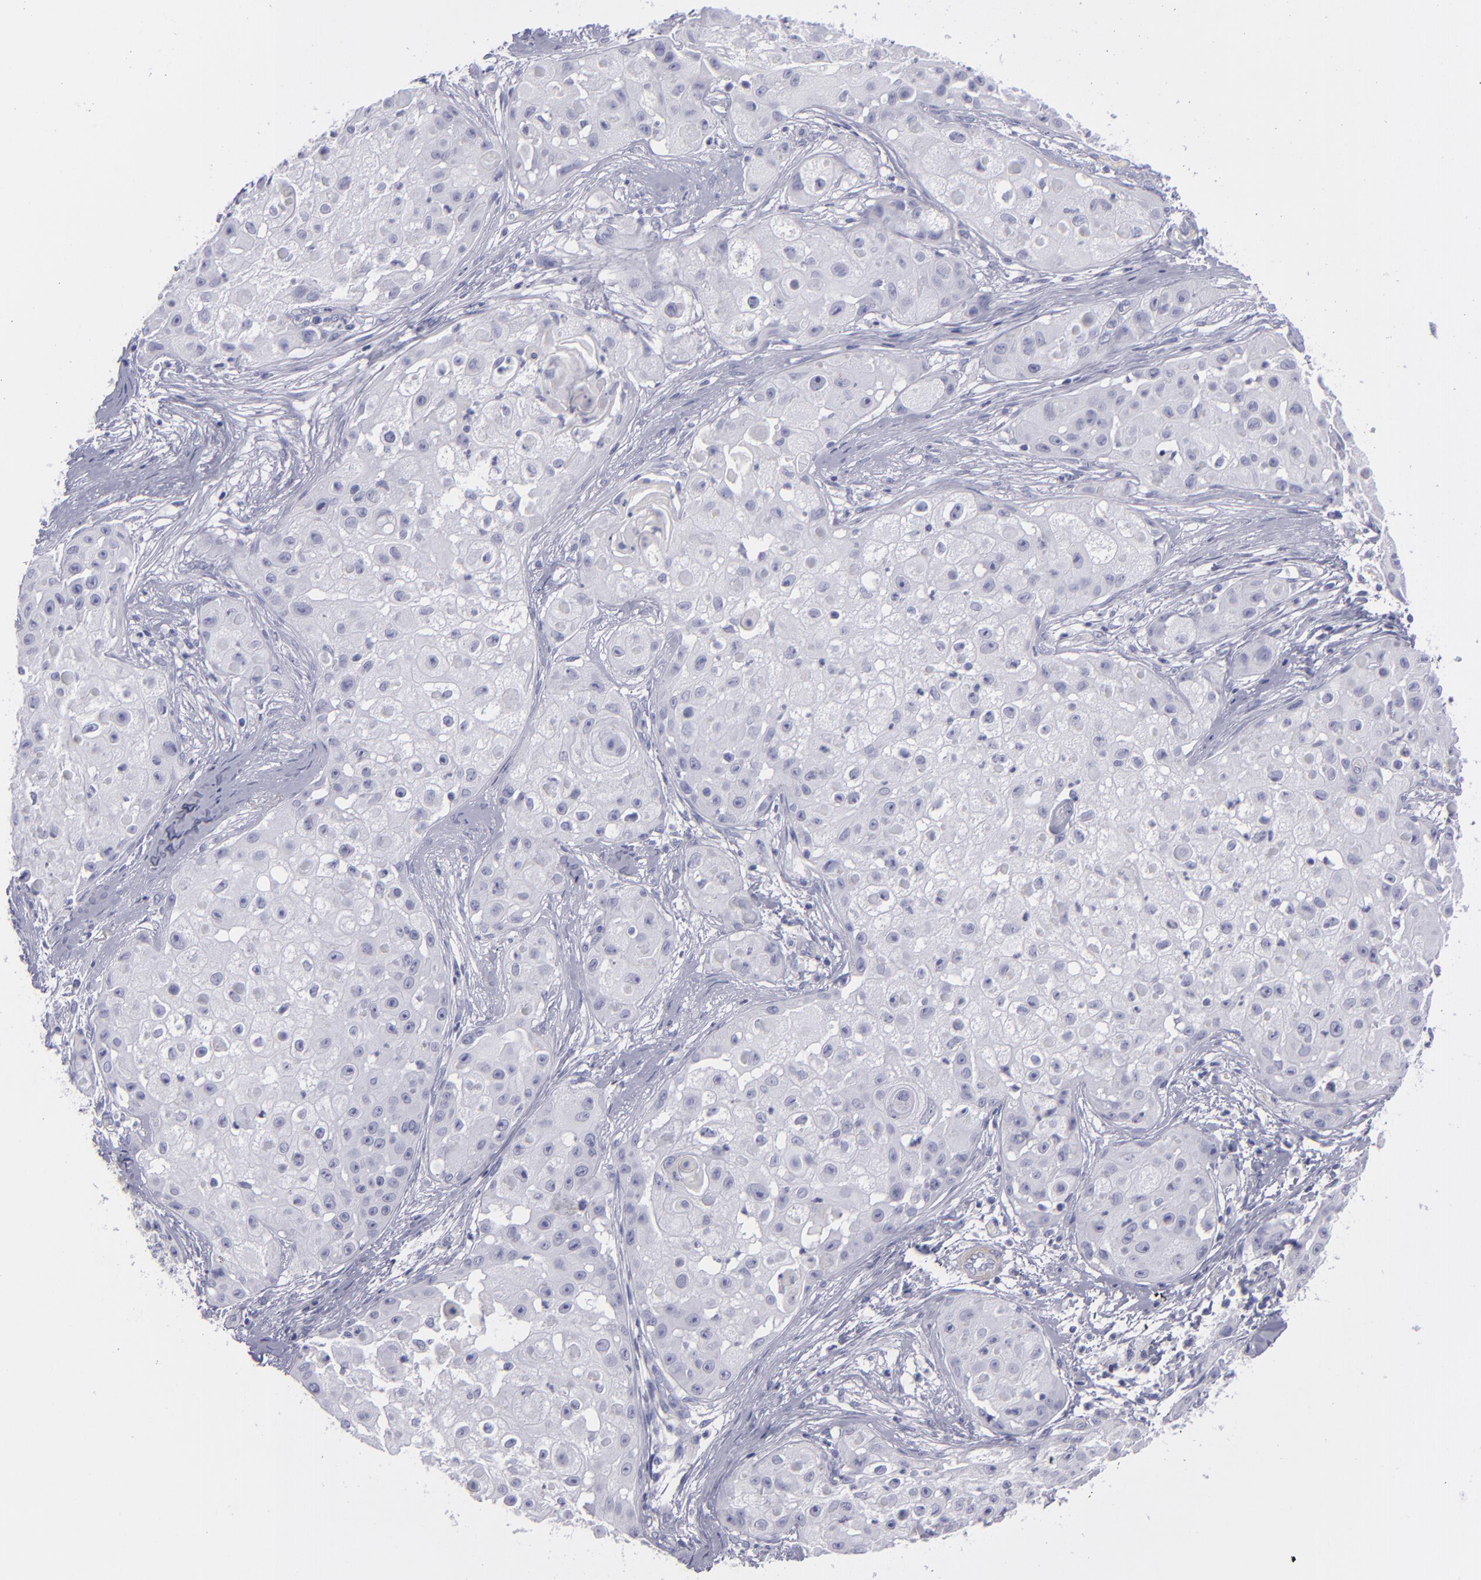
{"staining": {"intensity": "negative", "quantity": "none", "location": "none"}, "tissue": "skin cancer", "cell_type": "Tumor cells", "image_type": "cancer", "snomed": [{"axis": "morphology", "description": "Squamous cell carcinoma, NOS"}, {"axis": "topography", "description": "Skin"}], "caption": "Tumor cells show no significant staining in skin squamous cell carcinoma.", "gene": "MYH11", "patient": {"sex": "female", "age": 57}}